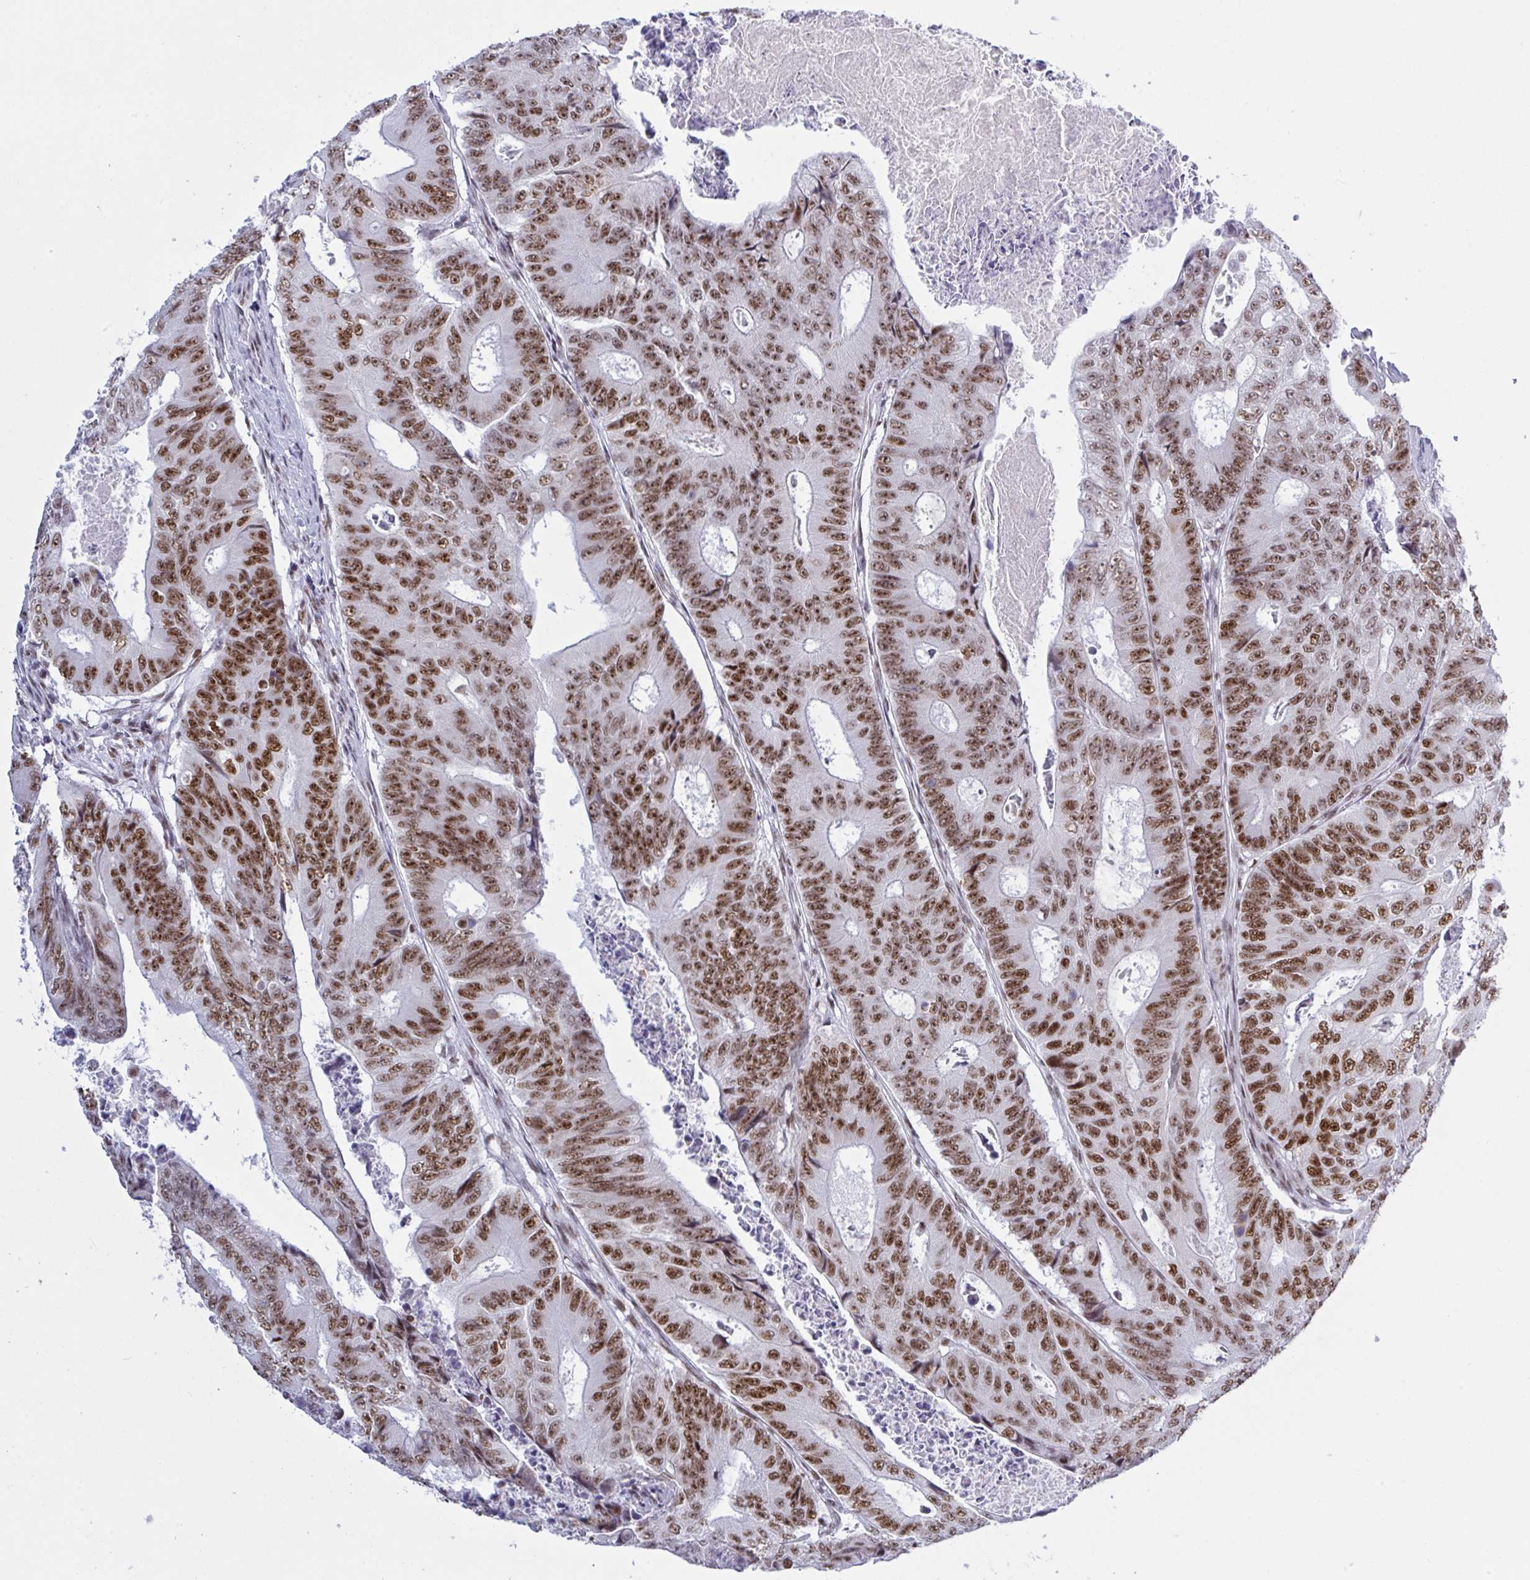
{"staining": {"intensity": "strong", "quantity": ">75%", "location": "nuclear"}, "tissue": "colorectal cancer", "cell_type": "Tumor cells", "image_type": "cancer", "snomed": [{"axis": "morphology", "description": "Adenocarcinoma, NOS"}, {"axis": "topography", "description": "Colon"}], "caption": "Adenocarcinoma (colorectal) tissue demonstrates strong nuclear staining in about >75% of tumor cells, visualized by immunohistochemistry. (Stains: DAB (3,3'-diaminobenzidine) in brown, nuclei in blue, Microscopy: brightfield microscopy at high magnification).", "gene": "PPP1R10", "patient": {"sex": "female", "age": 48}}